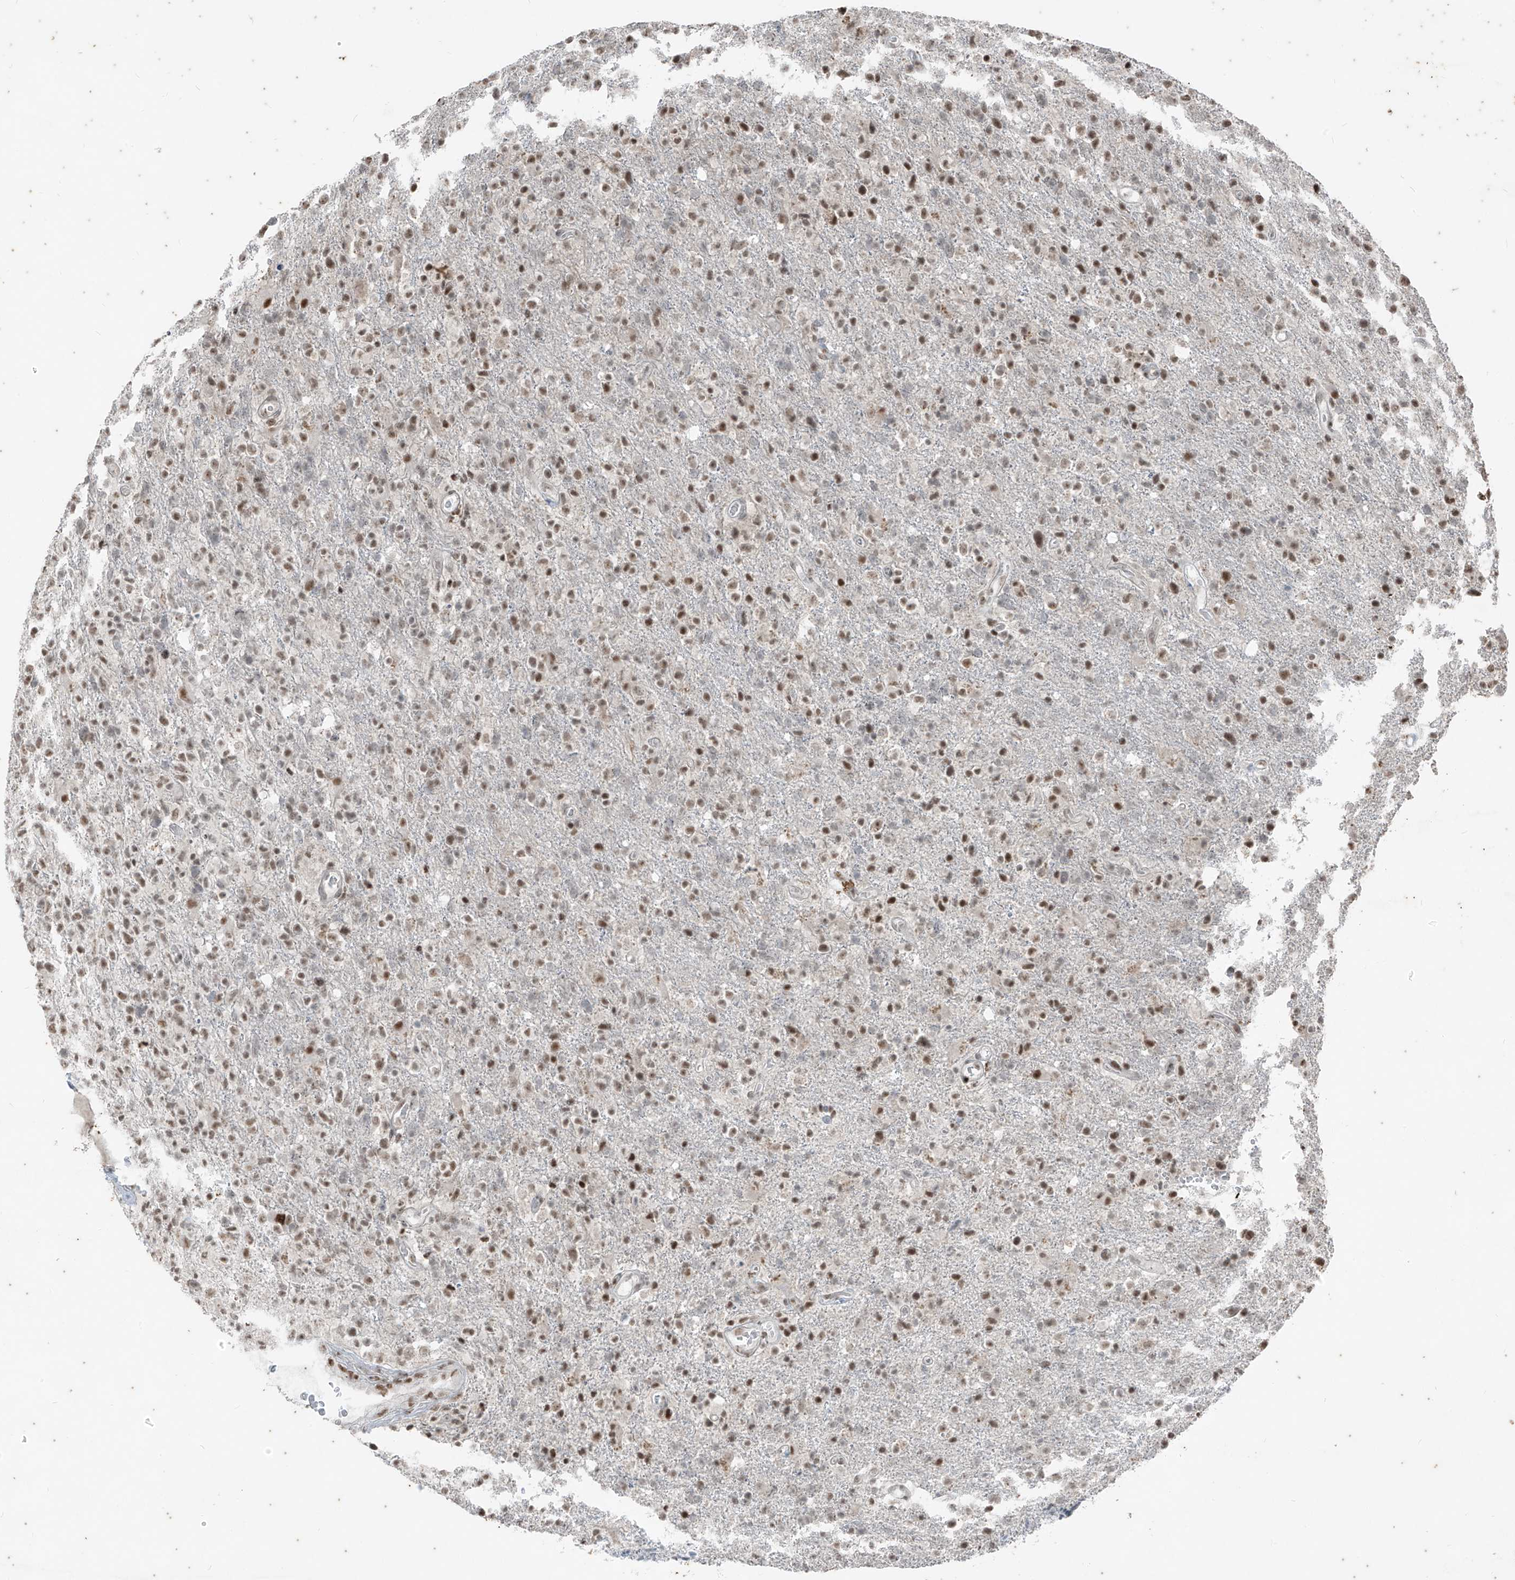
{"staining": {"intensity": "weak", "quantity": ">75%", "location": "nuclear"}, "tissue": "glioma", "cell_type": "Tumor cells", "image_type": "cancer", "snomed": [{"axis": "morphology", "description": "Glioma, malignant, High grade"}, {"axis": "topography", "description": "Brain"}], "caption": "Protein expression analysis of glioma displays weak nuclear positivity in approximately >75% of tumor cells.", "gene": "ZNF354B", "patient": {"sex": "male", "age": 72}}